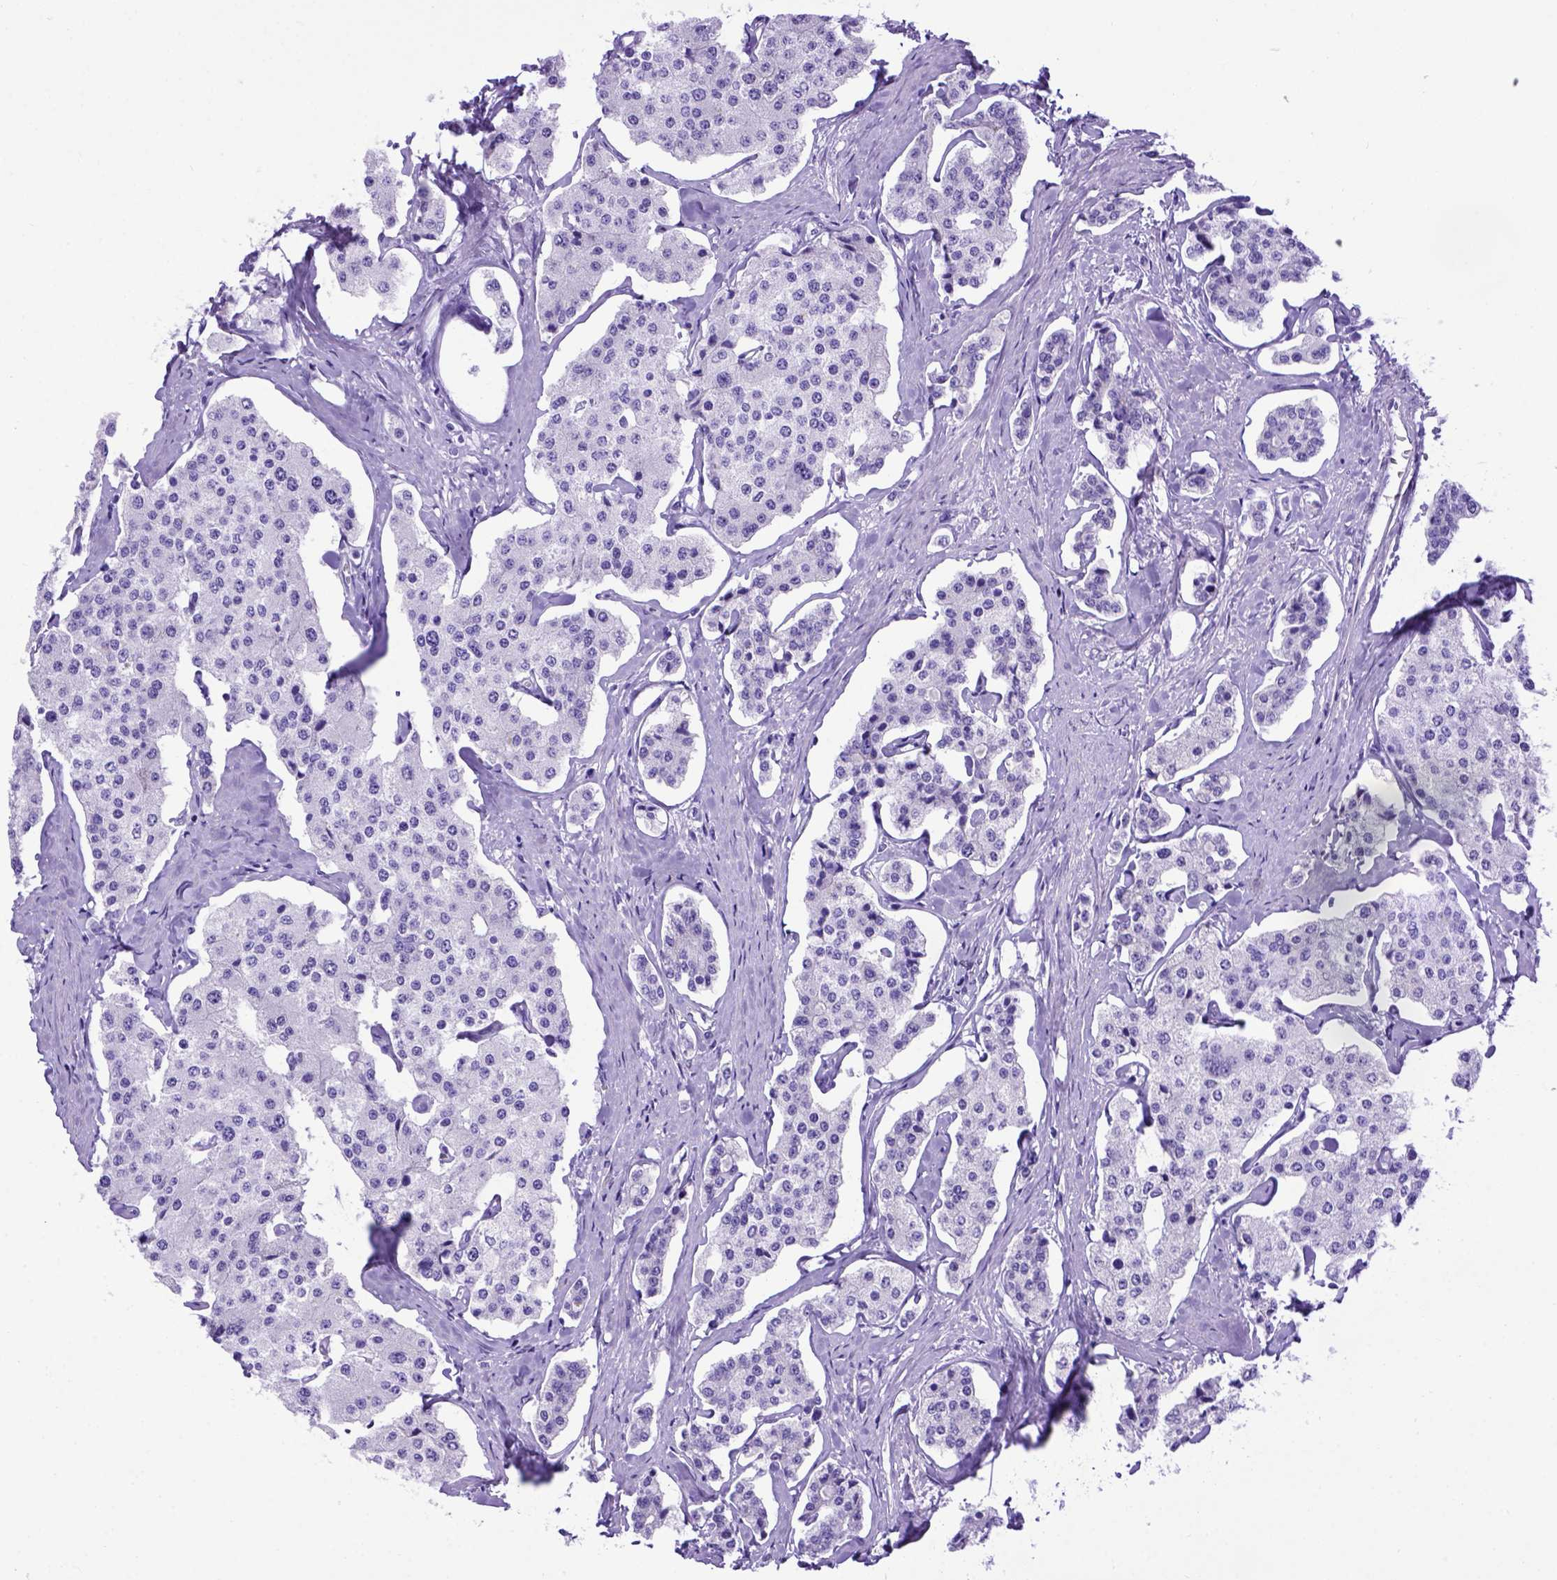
{"staining": {"intensity": "negative", "quantity": "none", "location": "none"}, "tissue": "carcinoid", "cell_type": "Tumor cells", "image_type": "cancer", "snomed": [{"axis": "morphology", "description": "Carcinoid, malignant, NOS"}, {"axis": "topography", "description": "Small intestine"}], "caption": "An immunohistochemistry photomicrograph of carcinoid (malignant) is shown. There is no staining in tumor cells of carcinoid (malignant). The staining was performed using DAB to visualize the protein expression in brown, while the nuclei were stained in blue with hematoxylin (Magnification: 20x).", "gene": "MEOX2", "patient": {"sex": "female", "age": 65}}